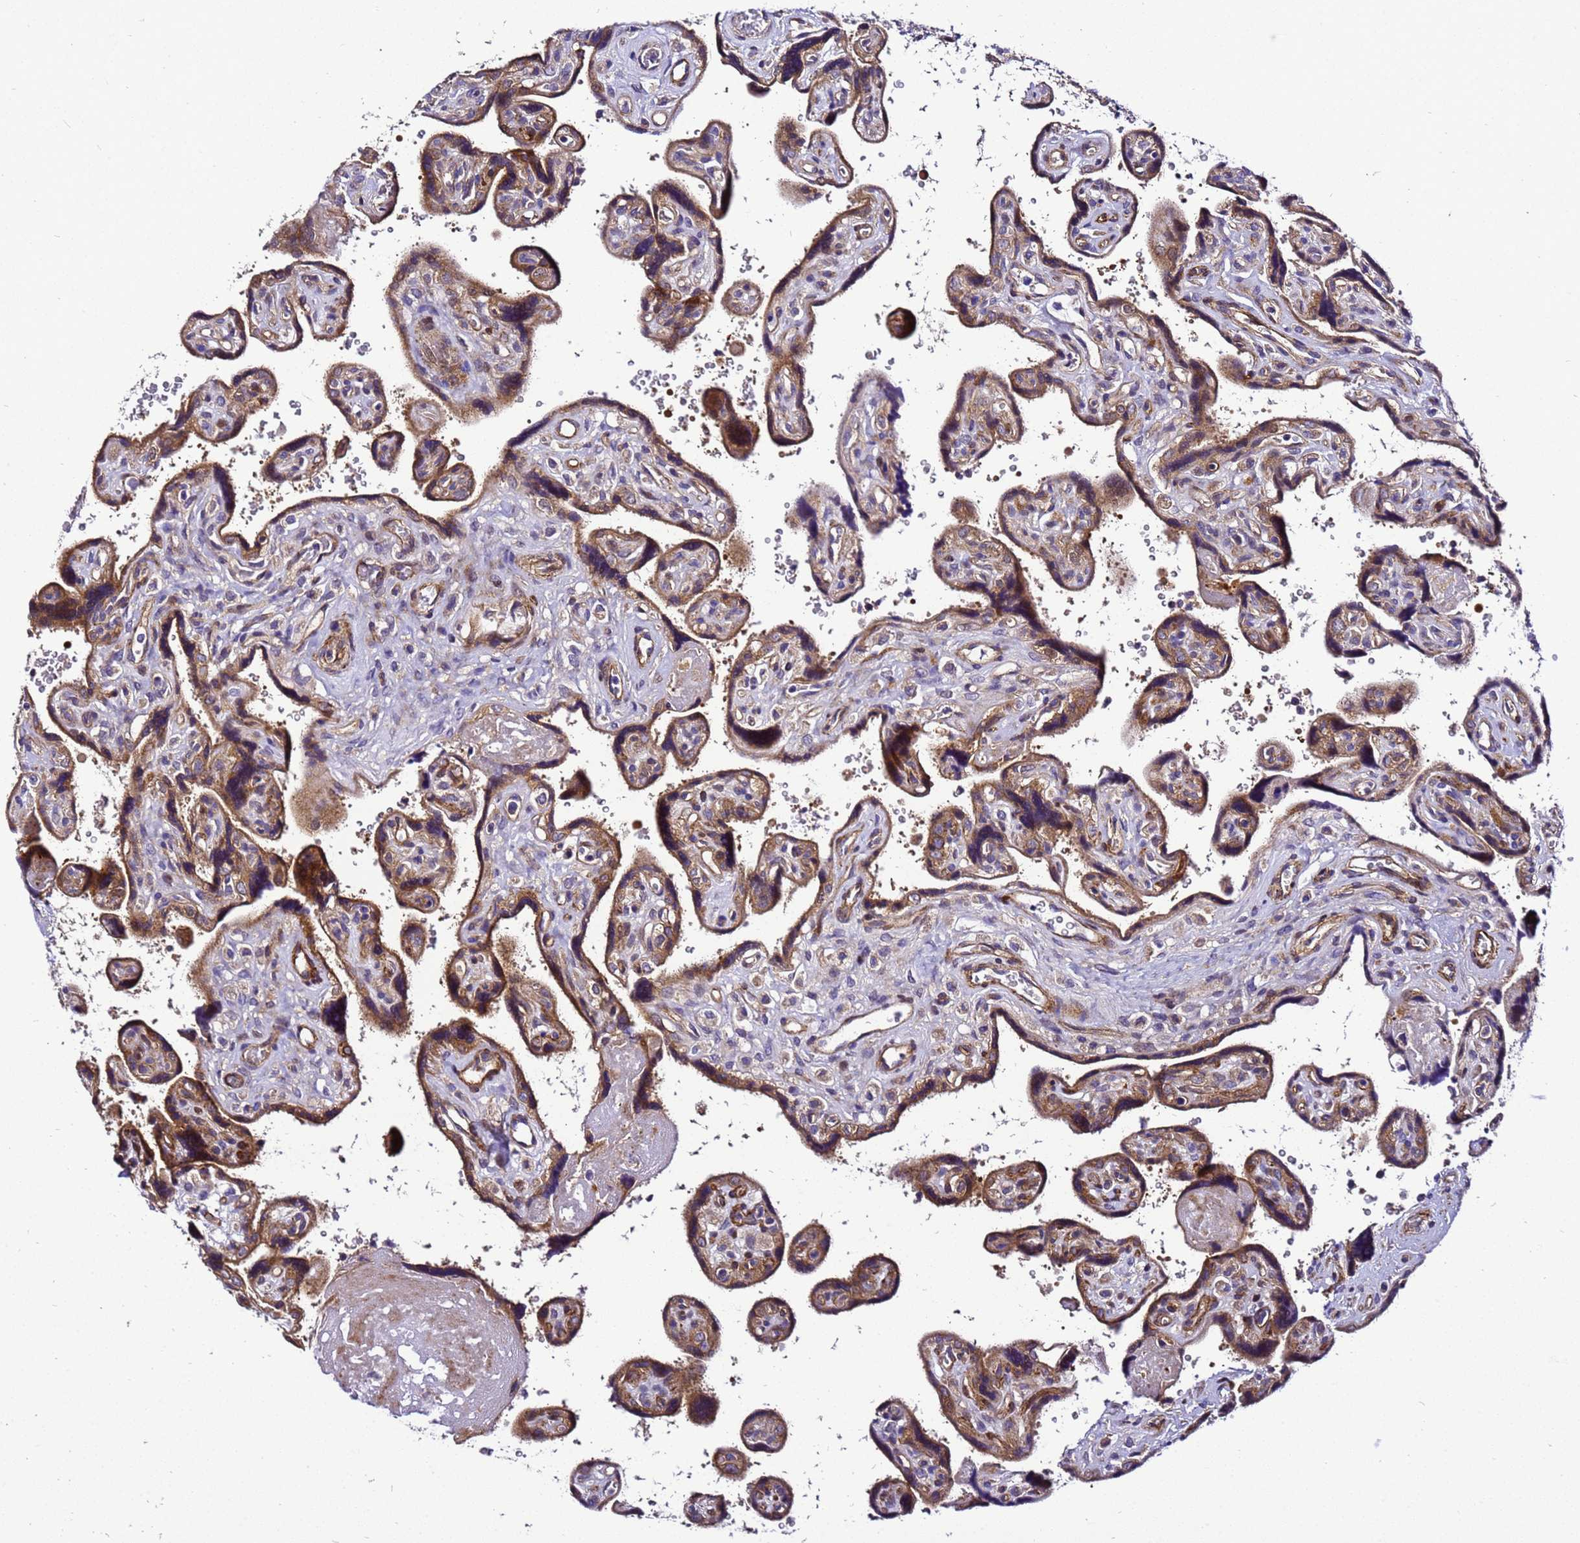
{"staining": {"intensity": "moderate", "quantity": ">75%", "location": "cytoplasmic/membranous"}, "tissue": "placenta", "cell_type": "Trophoblastic cells", "image_type": "normal", "snomed": [{"axis": "morphology", "description": "Normal tissue, NOS"}, {"axis": "topography", "description": "Placenta"}], "caption": "Trophoblastic cells show medium levels of moderate cytoplasmic/membranous expression in about >75% of cells in normal placenta.", "gene": "ZNF417", "patient": {"sex": "female", "age": 39}}